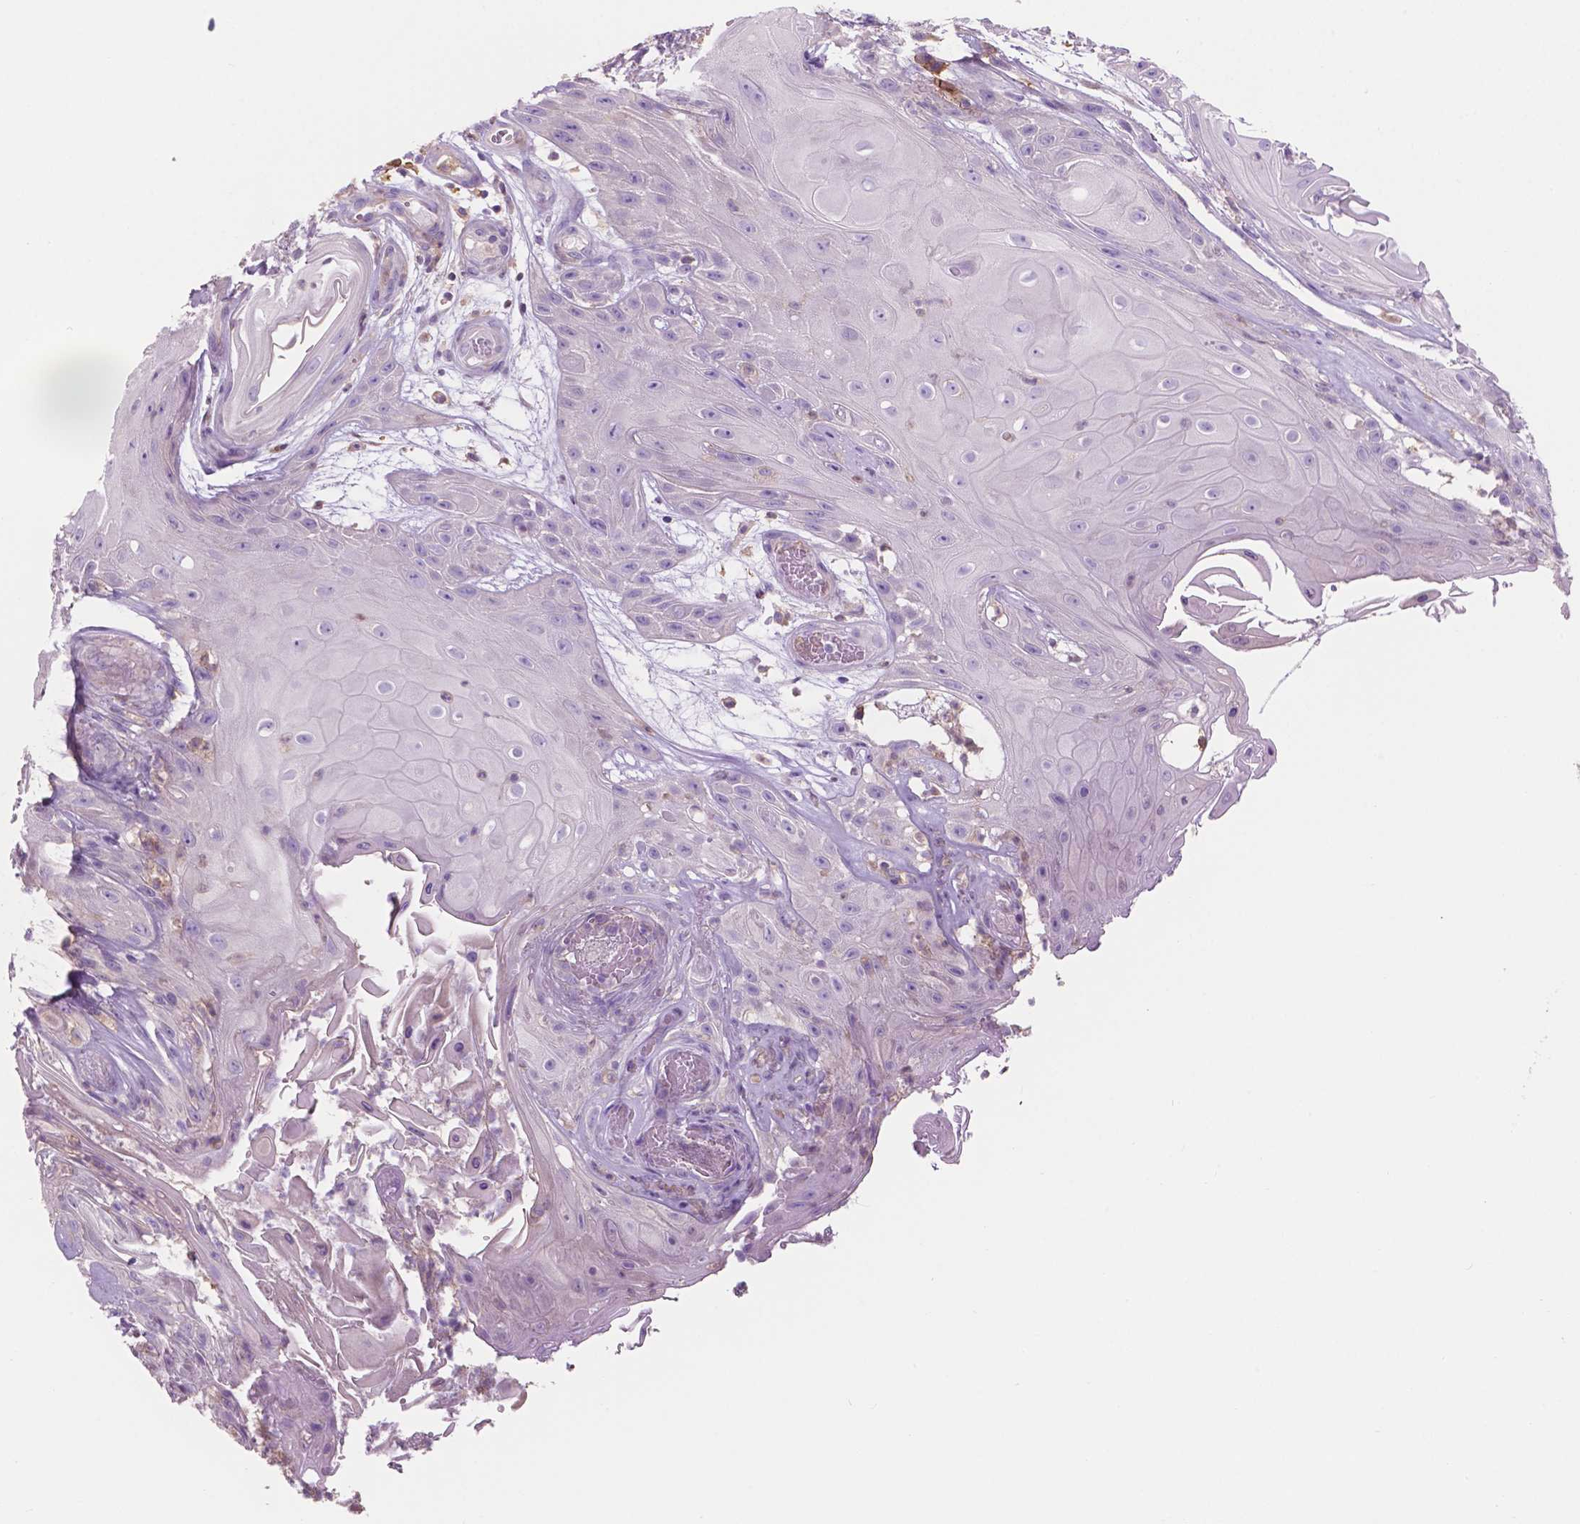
{"staining": {"intensity": "negative", "quantity": "none", "location": "none"}, "tissue": "skin cancer", "cell_type": "Tumor cells", "image_type": "cancer", "snomed": [{"axis": "morphology", "description": "Squamous cell carcinoma, NOS"}, {"axis": "topography", "description": "Skin"}], "caption": "High magnification brightfield microscopy of squamous cell carcinoma (skin) stained with DAB (brown) and counterstained with hematoxylin (blue): tumor cells show no significant positivity.", "gene": "SEMA4A", "patient": {"sex": "male", "age": 62}}